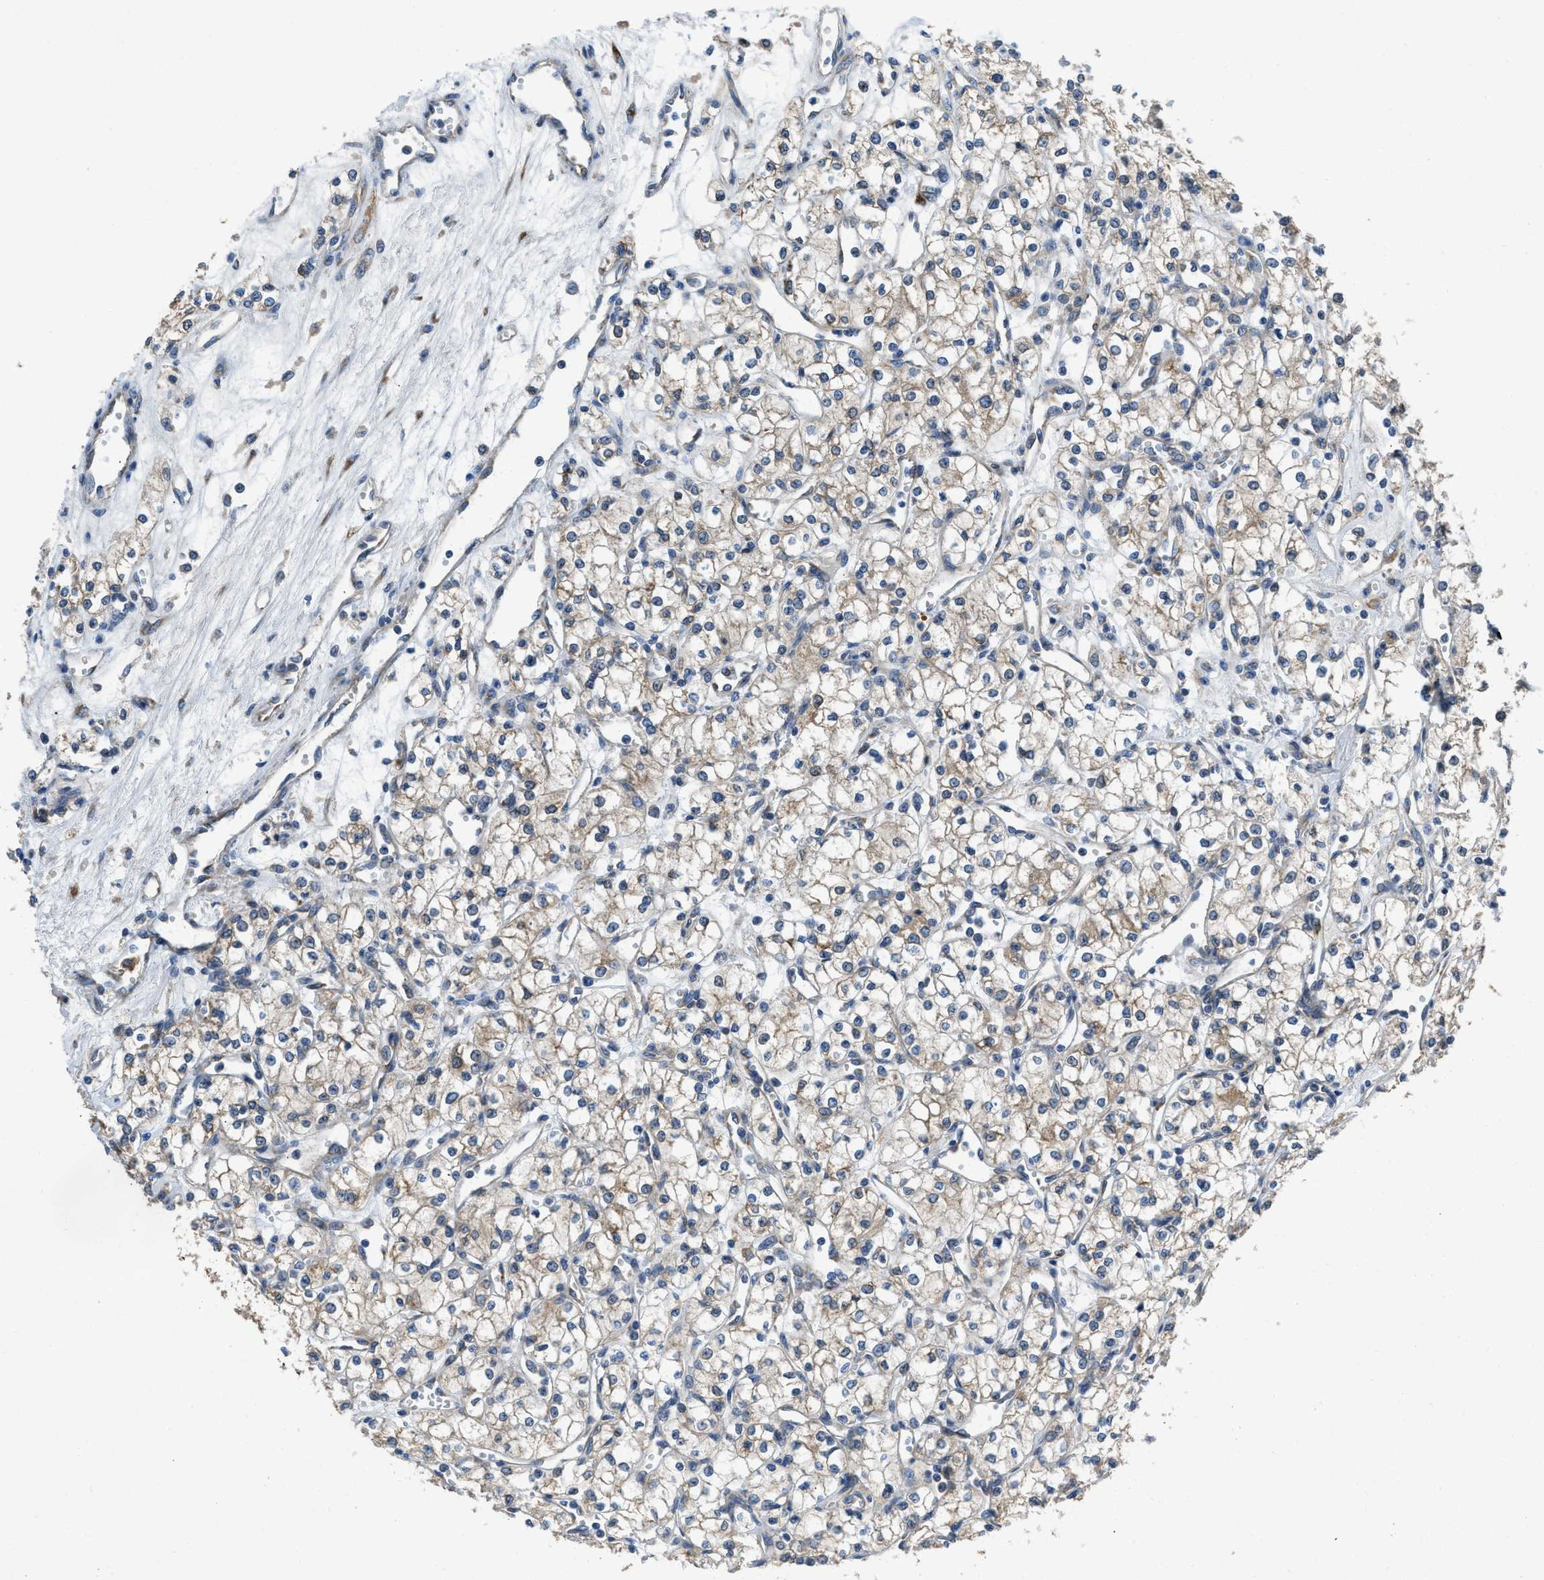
{"staining": {"intensity": "moderate", "quantity": ">75%", "location": "cytoplasmic/membranous"}, "tissue": "renal cancer", "cell_type": "Tumor cells", "image_type": "cancer", "snomed": [{"axis": "morphology", "description": "Adenocarcinoma, NOS"}, {"axis": "topography", "description": "Kidney"}], "caption": "Human renal cancer stained with a protein marker displays moderate staining in tumor cells.", "gene": "GGCX", "patient": {"sex": "male", "age": 59}}